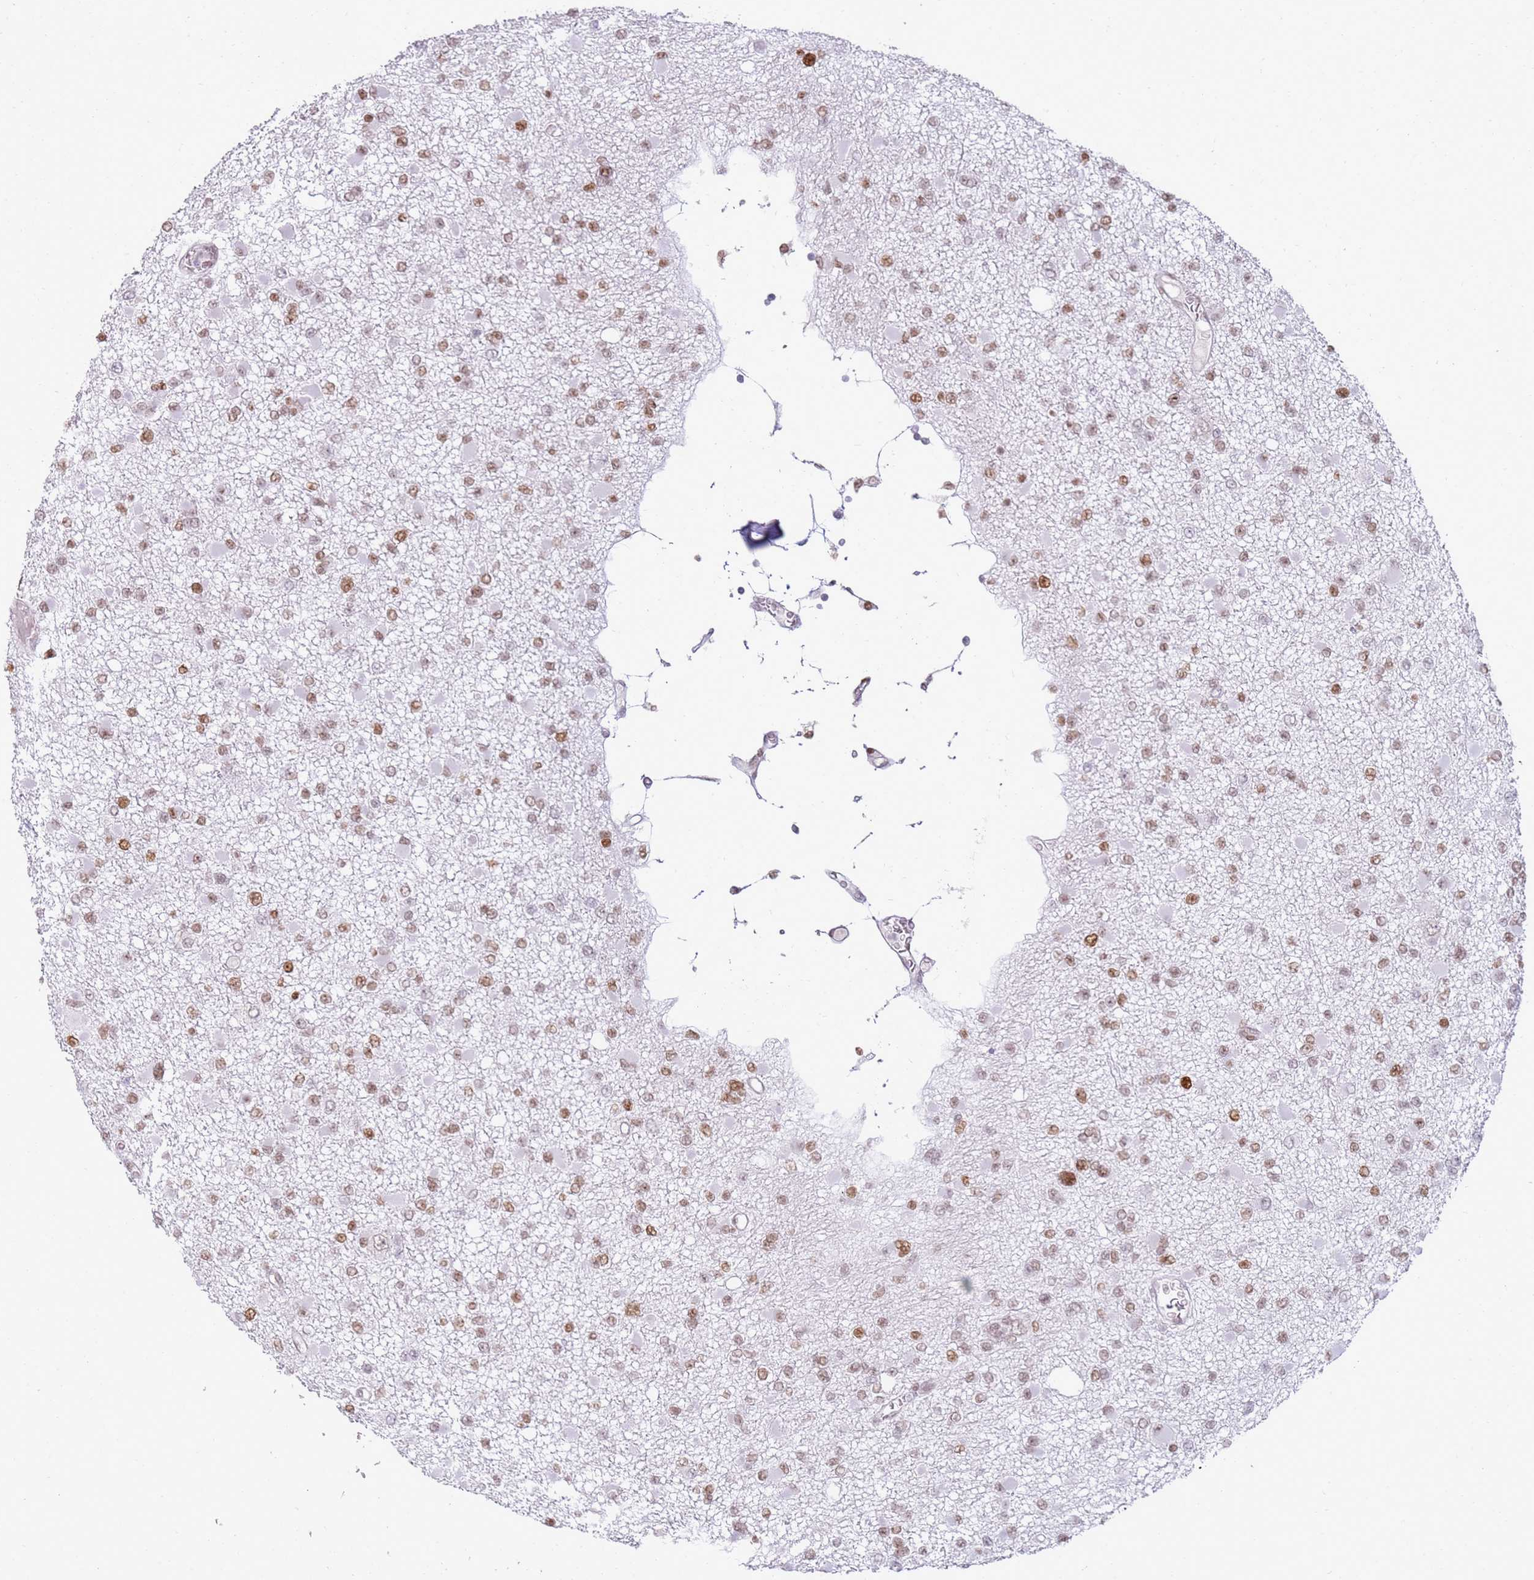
{"staining": {"intensity": "moderate", "quantity": ">75%", "location": "nuclear"}, "tissue": "glioma", "cell_type": "Tumor cells", "image_type": "cancer", "snomed": [{"axis": "morphology", "description": "Glioma, malignant, Low grade"}, {"axis": "topography", "description": "Brain"}], "caption": "High-magnification brightfield microscopy of glioma stained with DAB (3,3'-diaminobenzidine) (brown) and counterstained with hematoxylin (blue). tumor cells exhibit moderate nuclear positivity is present in approximately>75% of cells.", "gene": "PHC2", "patient": {"sex": "female", "age": 22}}